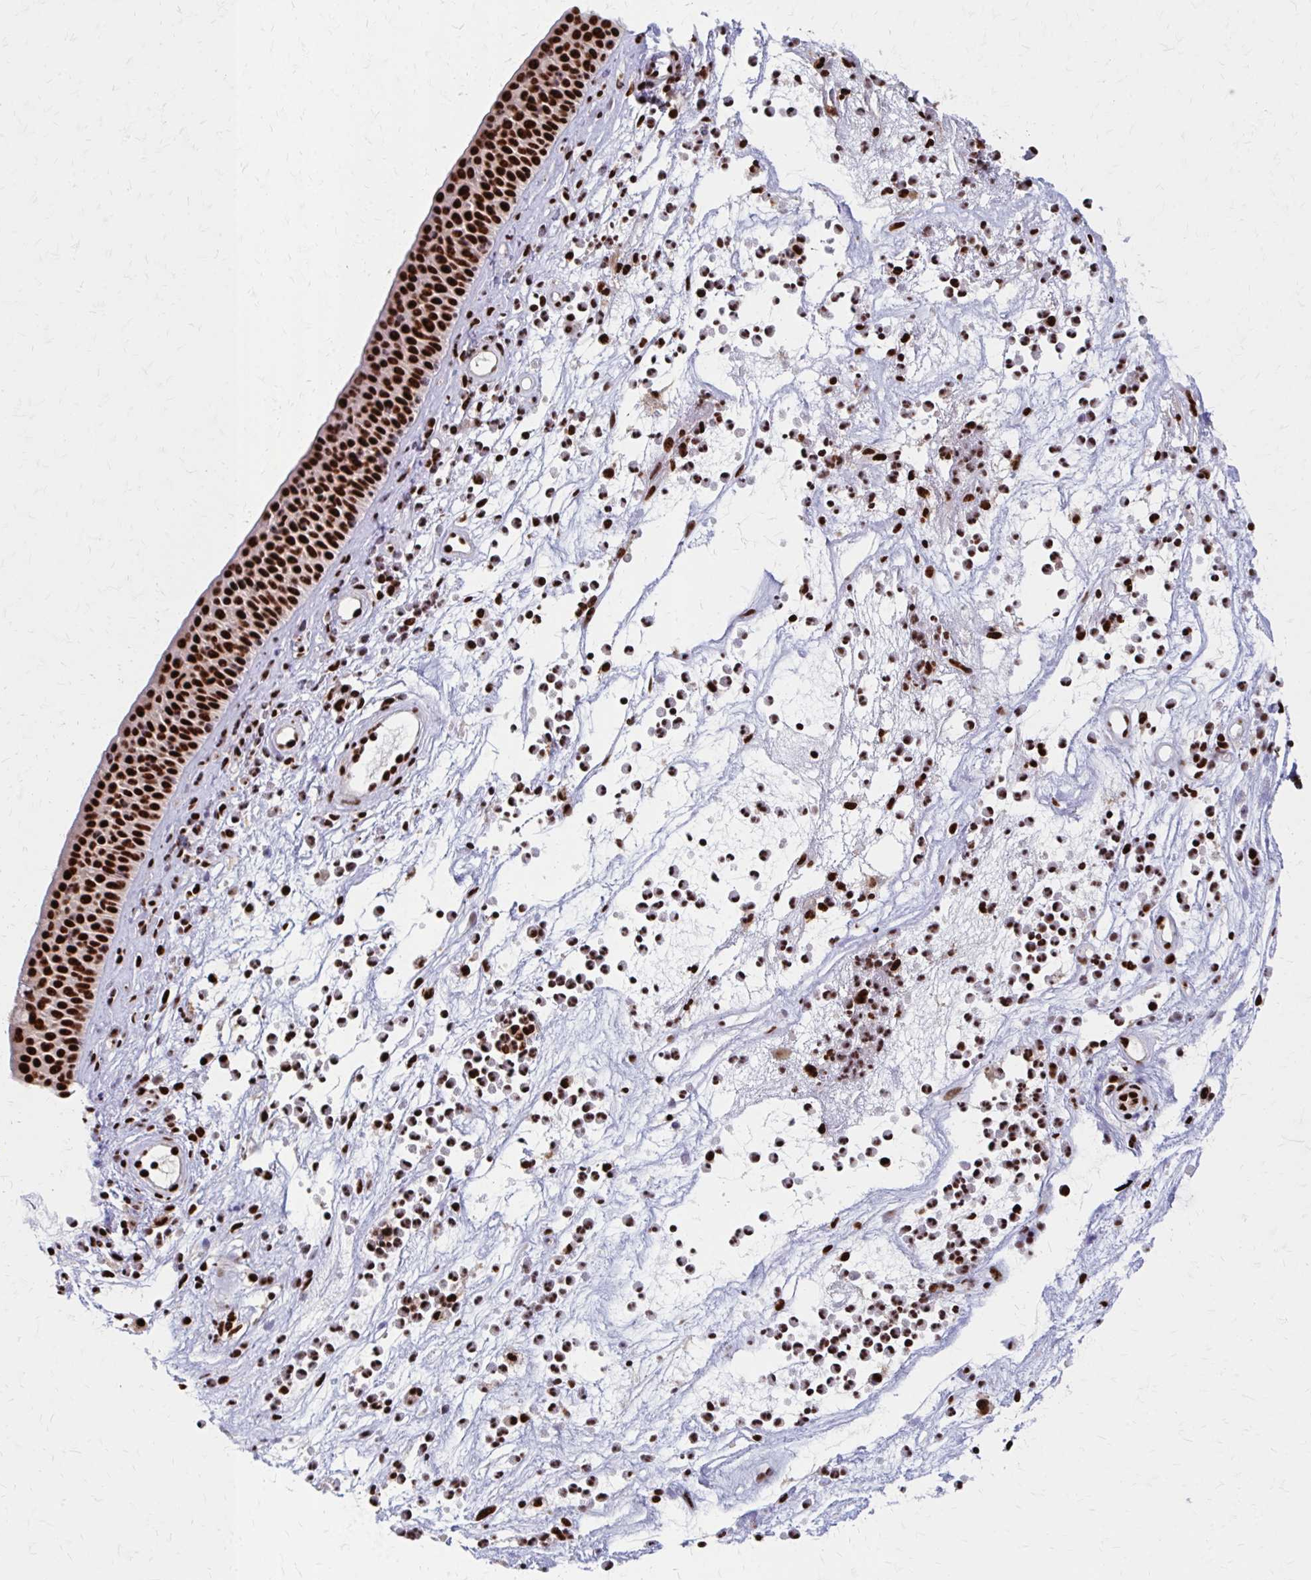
{"staining": {"intensity": "strong", "quantity": ">75%", "location": "nuclear"}, "tissue": "nasopharynx", "cell_type": "Respiratory epithelial cells", "image_type": "normal", "snomed": [{"axis": "morphology", "description": "Normal tissue, NOS"}, {"axis": "topography", "description": "Nasopharynx"}], "caption": "Protein staining of benign nasopharynx shows strong nuclear expression in about >75% of respiratory epithelial cells. (DAB (3,3'-diaminobenzidine) = brown stain, brightfield microscopy at high magnification).", "gene": "CNKSR3", "patient": {"sex": "male", "age": 56}}